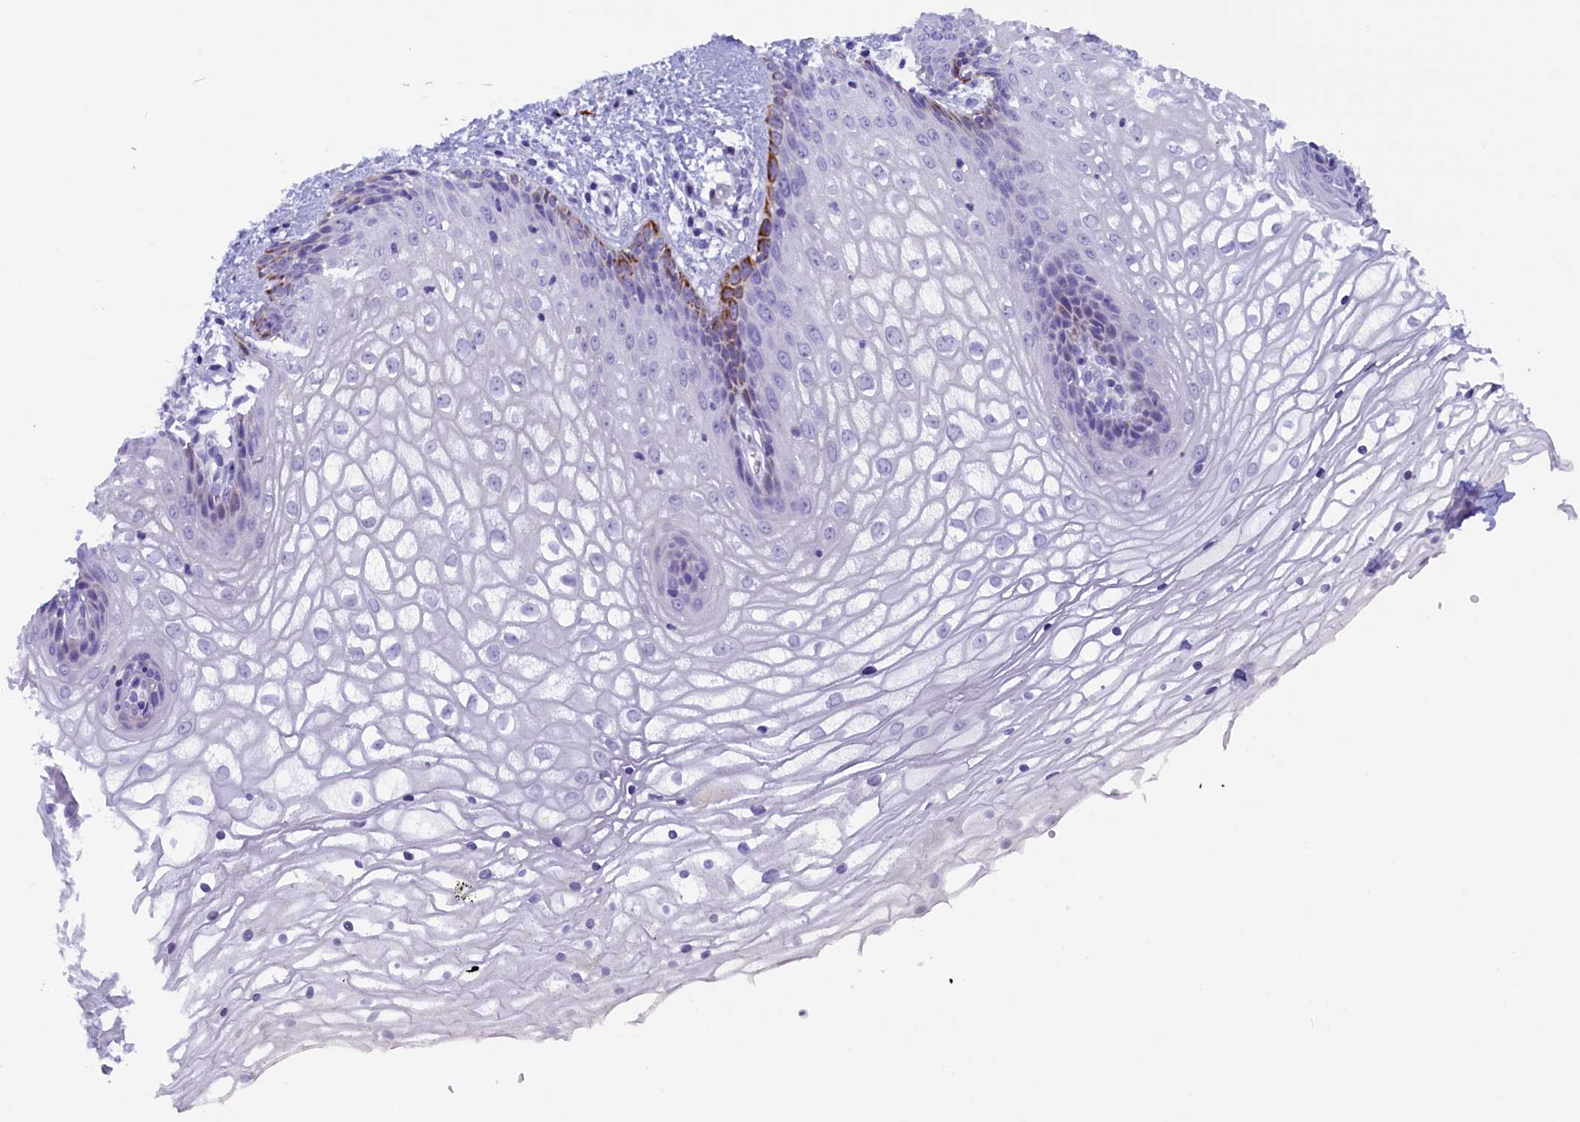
{"staining": {"intensity": "moderate", "quantity": "<25%", "location": "cytoplasmic/membranous"}, "tissue": "vagina", "cell_type": "Squamous epithelial cells", "image_type": "normal", "snomed": [{"axis": "morphology", "description": "Normal tissue, NOS"}, {"axis": "topography", "description": "Vagina"}], "caption": "Normal vagina was stained to show a protein in brown. There is low levels of moderate cytoplasmic/membranous positivity in about <25% of squamous epithelial cells.", "gene": "RTTN", "patient": {"sex": "female", "age": 34}}